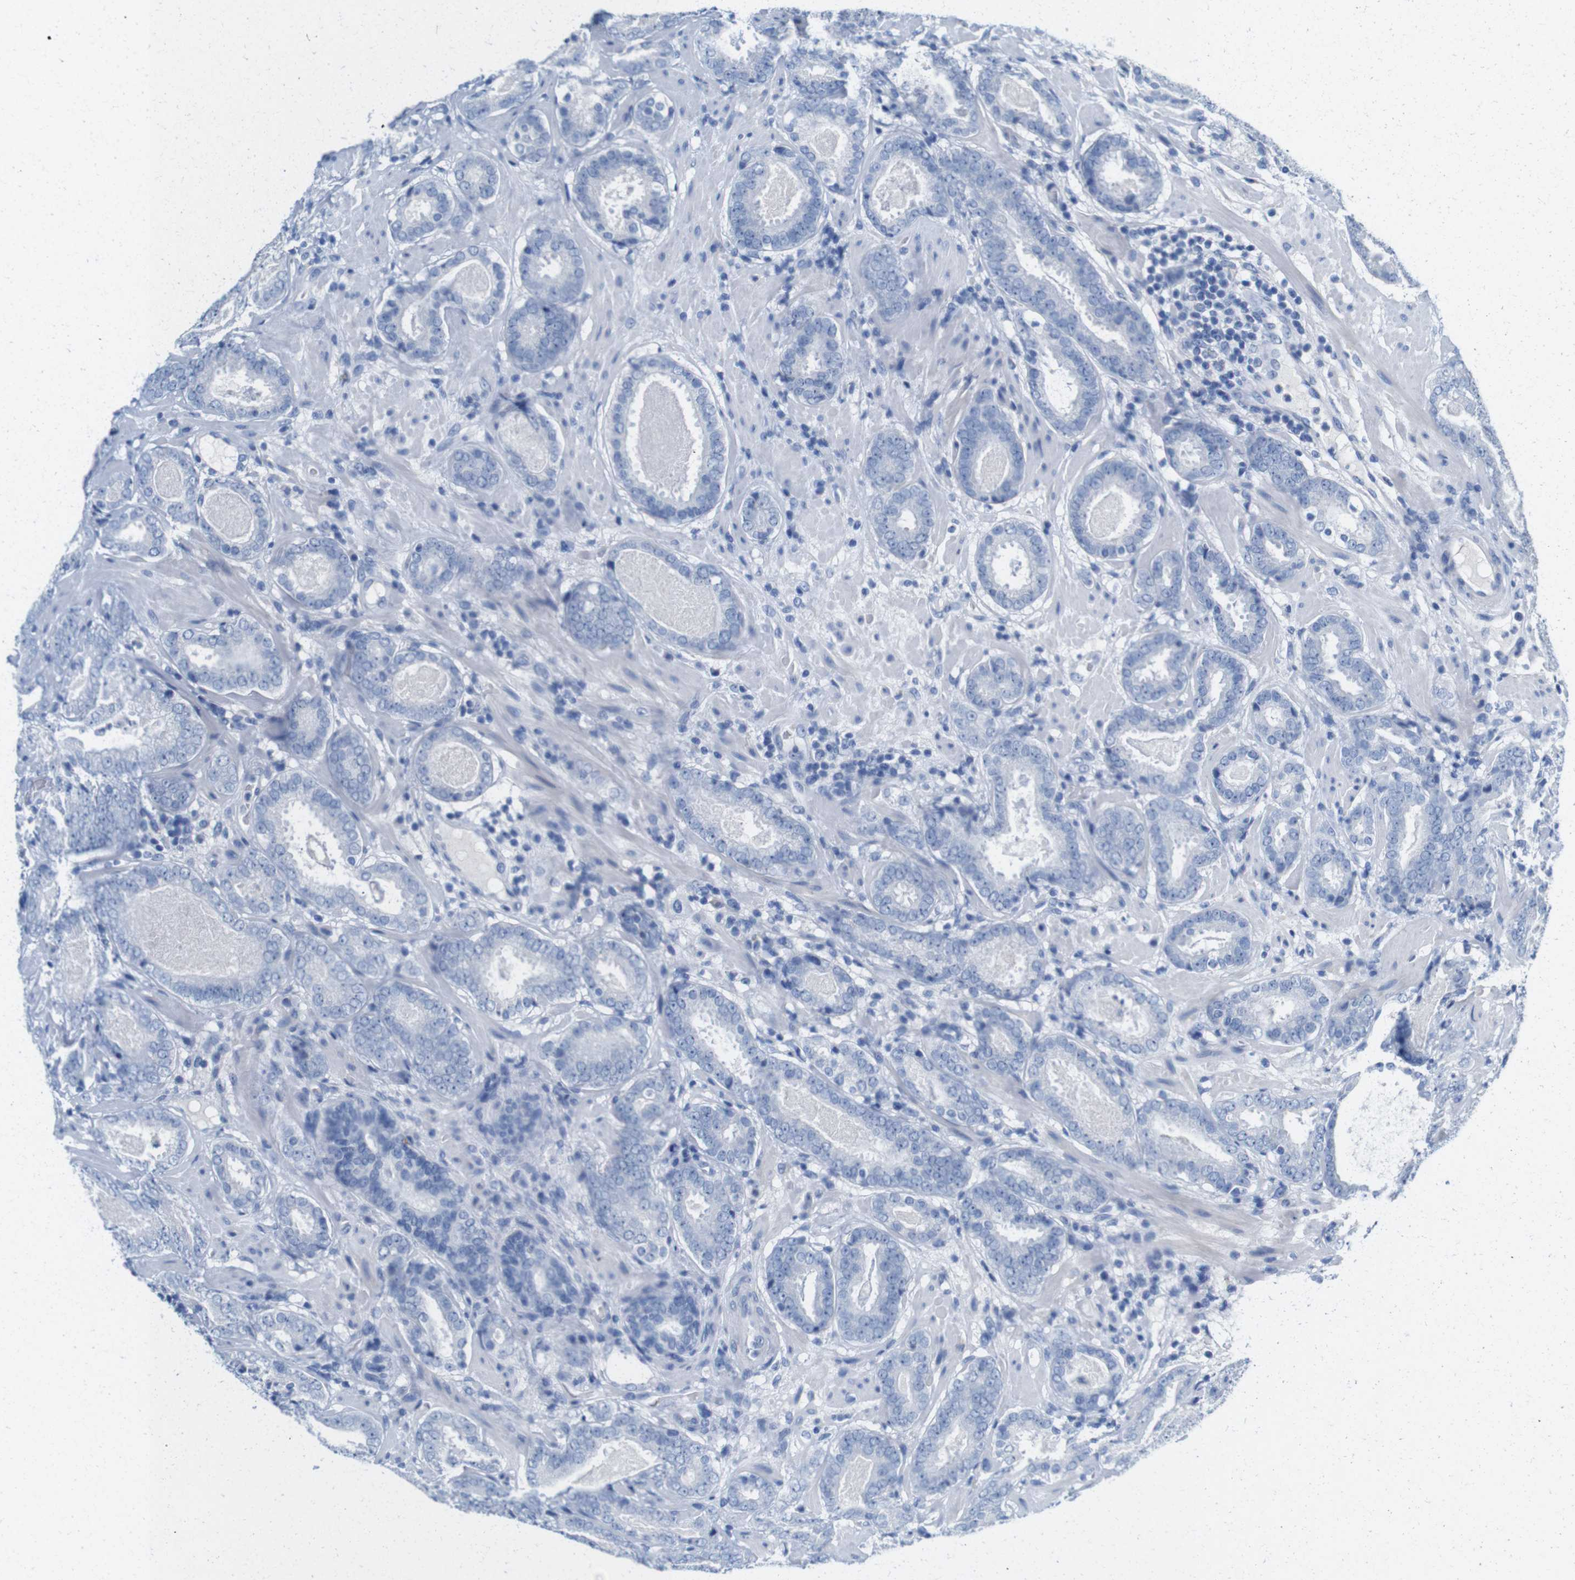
{"staining": {"intensity": "negative", "quantity": "none", "location": "none"}, "tissue": "prostate cancer", "cell_type": "Tumor cells", "image_type": "cancer", "snomed": [{"axis": "morphology", "description": "Adenocarcinoma, Low grade"}, {"axis": "topography", "description": "Prostate"}], "caption": "IHC of prostate cancer reveals no expression in tumor cells. (Brightfield microscopy of DAB IHC at high magnification).", "gene": "IGSF8", "patient": {"sex": "male", "age": 69}}